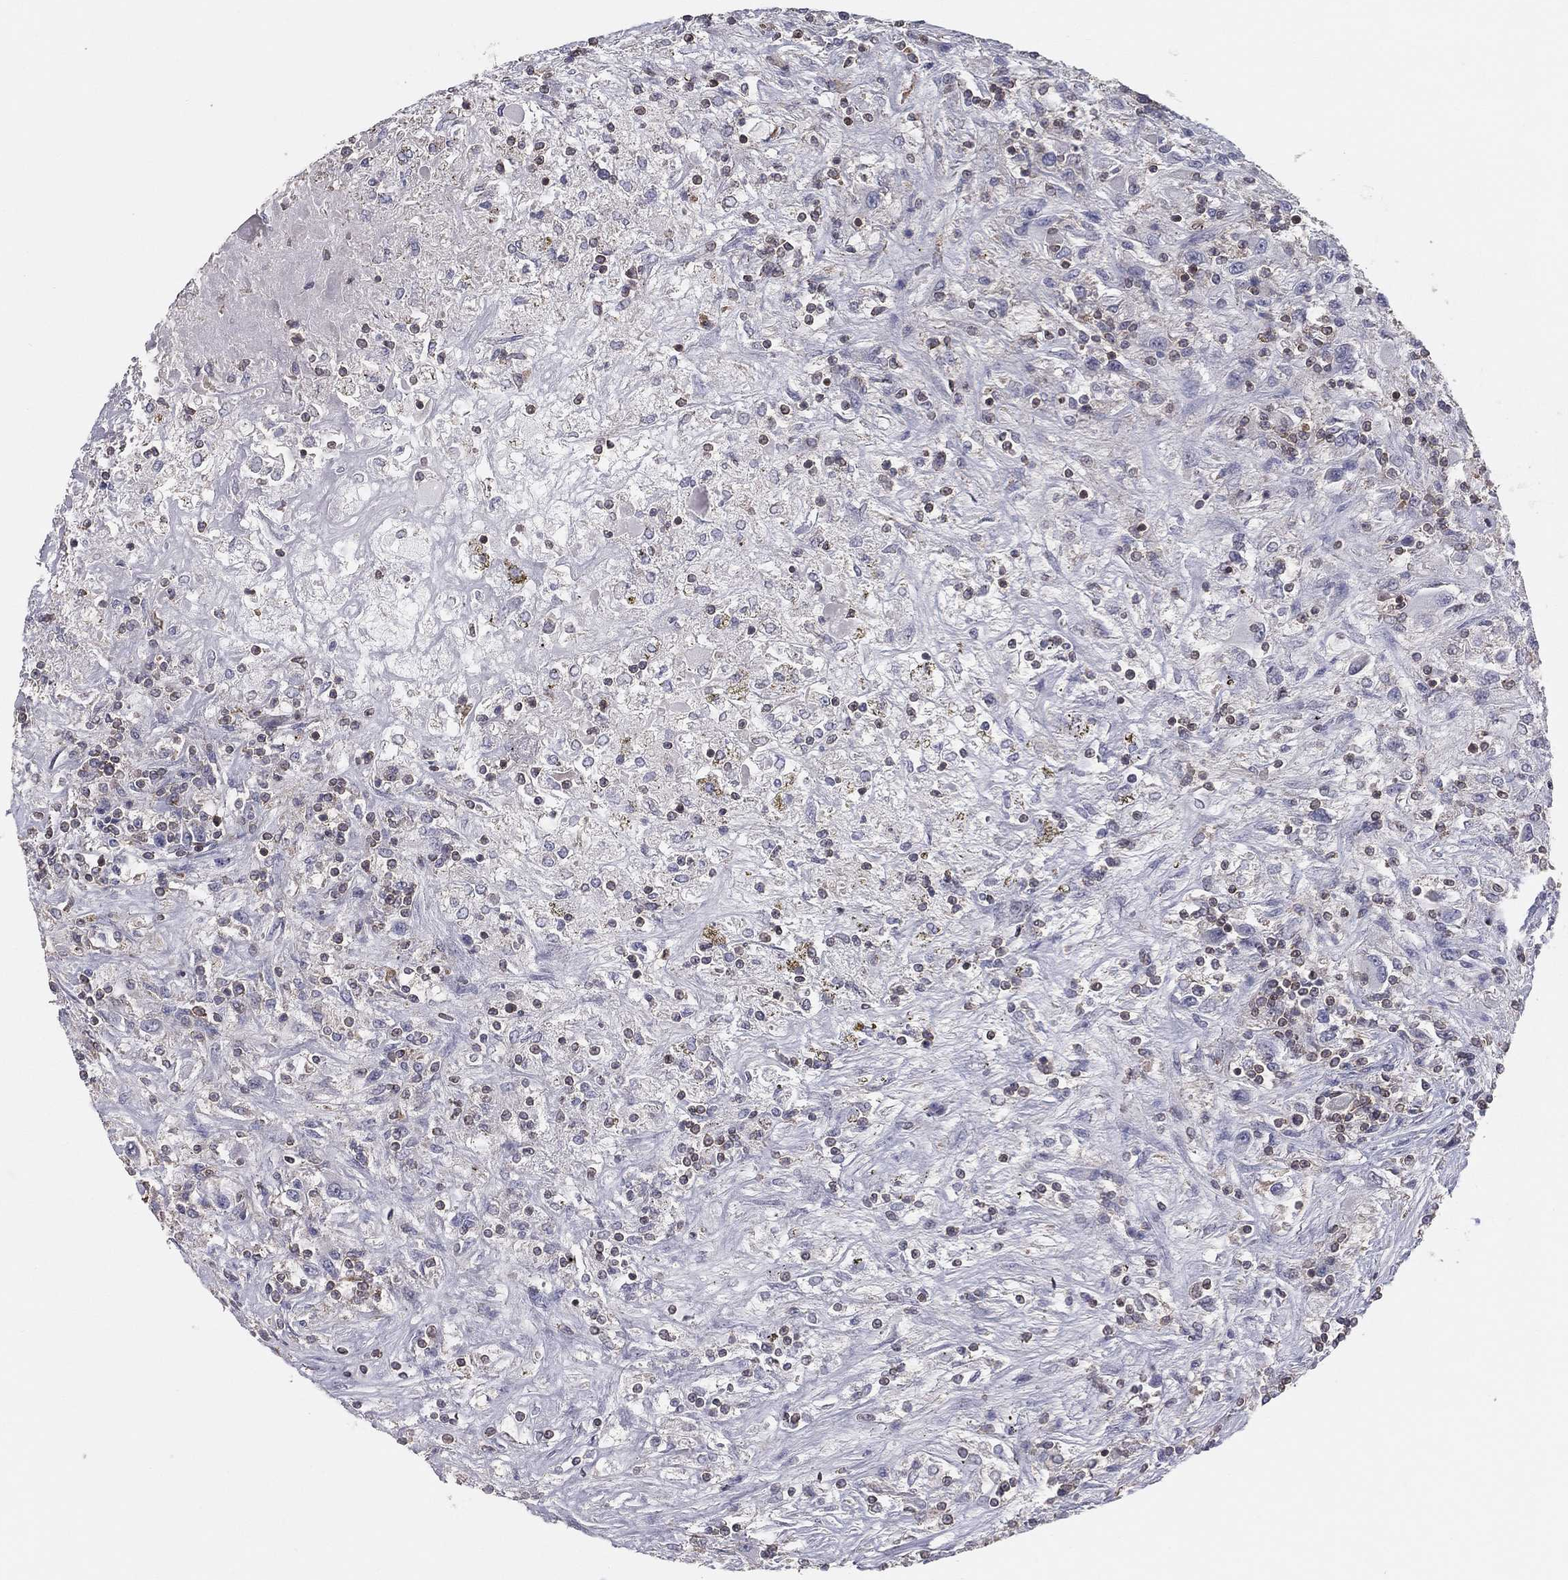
{"staining": {"intensity": "negative", "quantity": "none", "location": "none"}, "tissue": "renal cancer", "cell_type": "Tumor cells", "image_type": "cancer", "snomed": [{"axis": "morphology", "description": "Adenocarcinoma, NOS"}, {"axis": "topography", "description": "Kidney"}], "caption": "Immunohistochemistry (IHC) photomicrograph of neoplastic tissue: renal adenocarcinoma stained with DAB shows no significant protein positivity in tumor cells.", "gene": "PSTPIP1", "patient": {"sex": "female", "age": 67}}